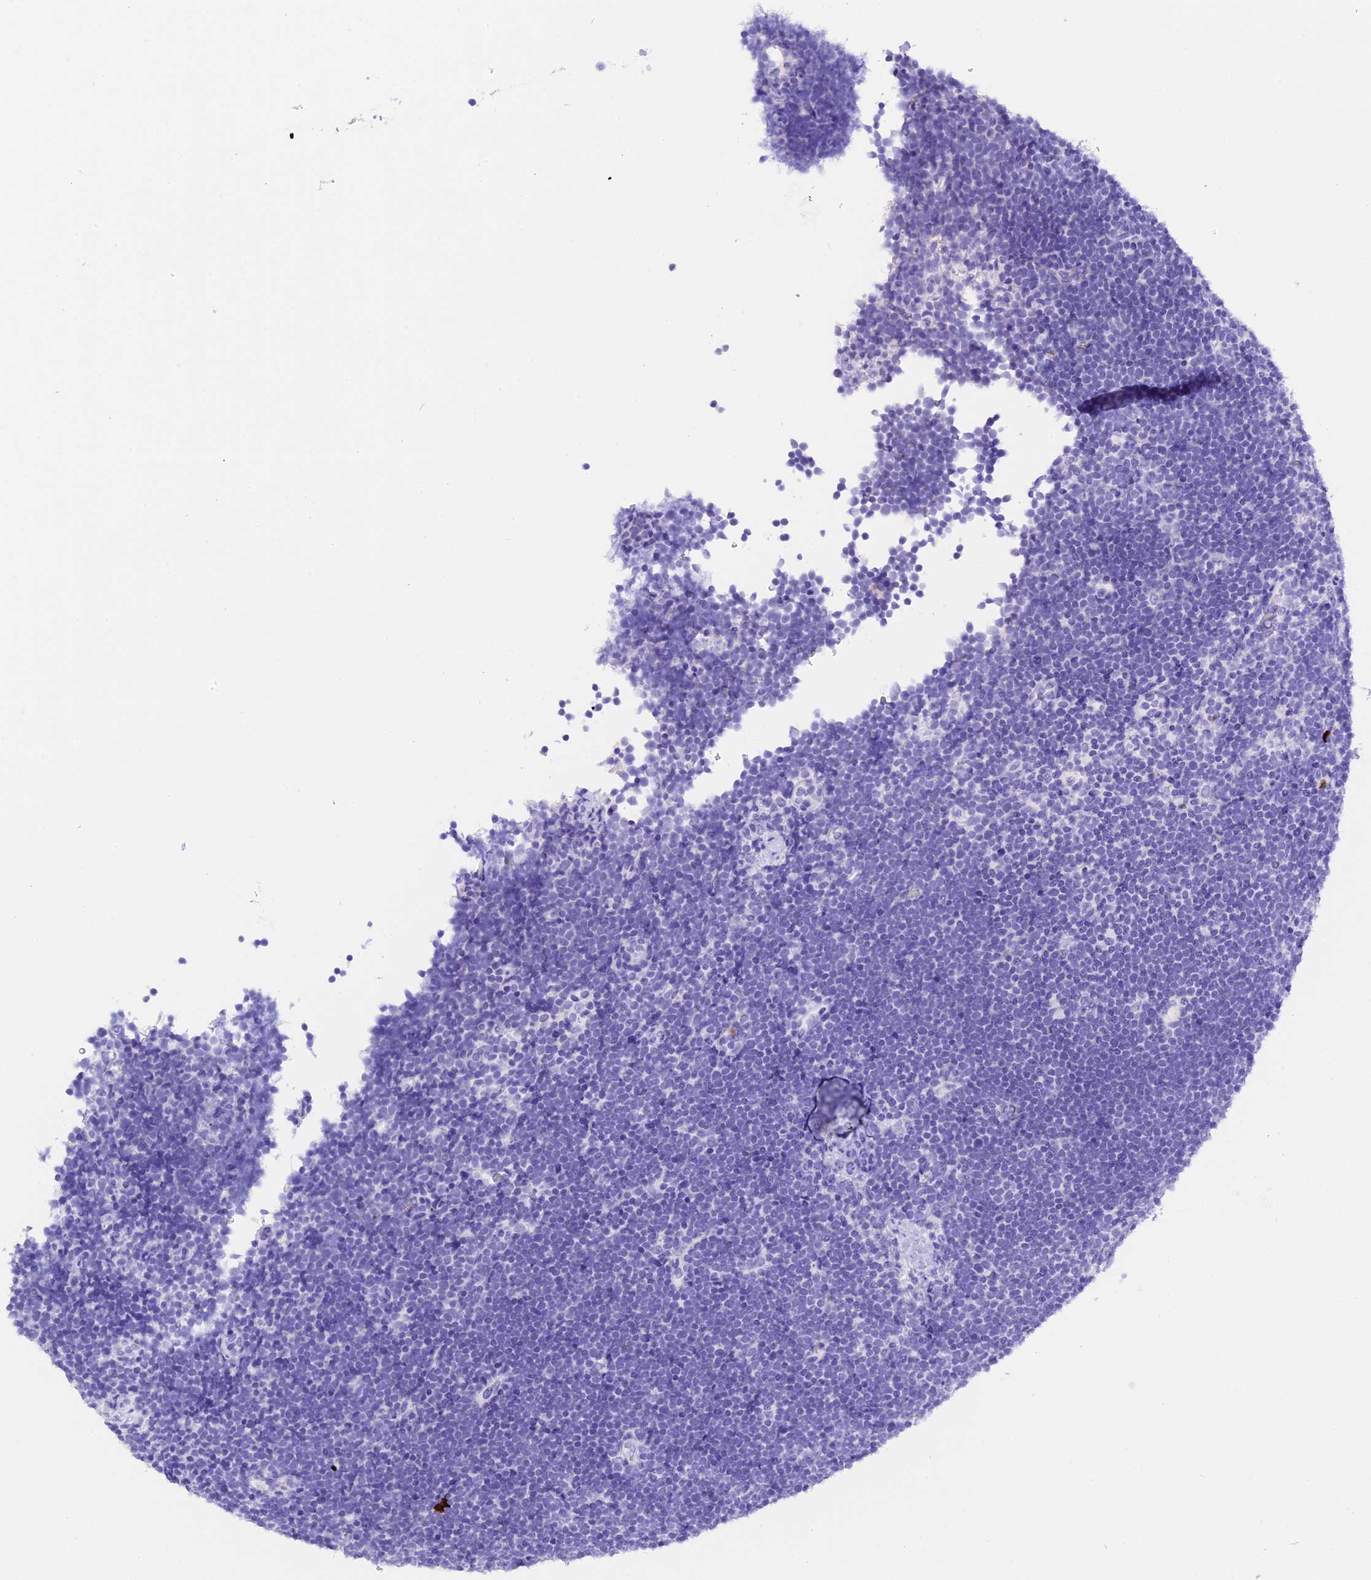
{"staining": {"intensity": "negative", "quantity": "none", "location": "none"}, "tissue": "lymphoma", "cell_type": "Tumor cells", "image_type": "cancer", "snomed": [{"axis": "morphology", "description": "Malignant lymphoma, non-Hodgkin's type, High grade"}, {"axis": "topography", "description": "Lymph node"}], "caption": "Immunohistochemistry of malignant lymphoma, non-Hodgkin's type (high-grade) displays no staining in tumor cells.", "gene": "CLC", "patient": {"sex": "male", "age": 13}}